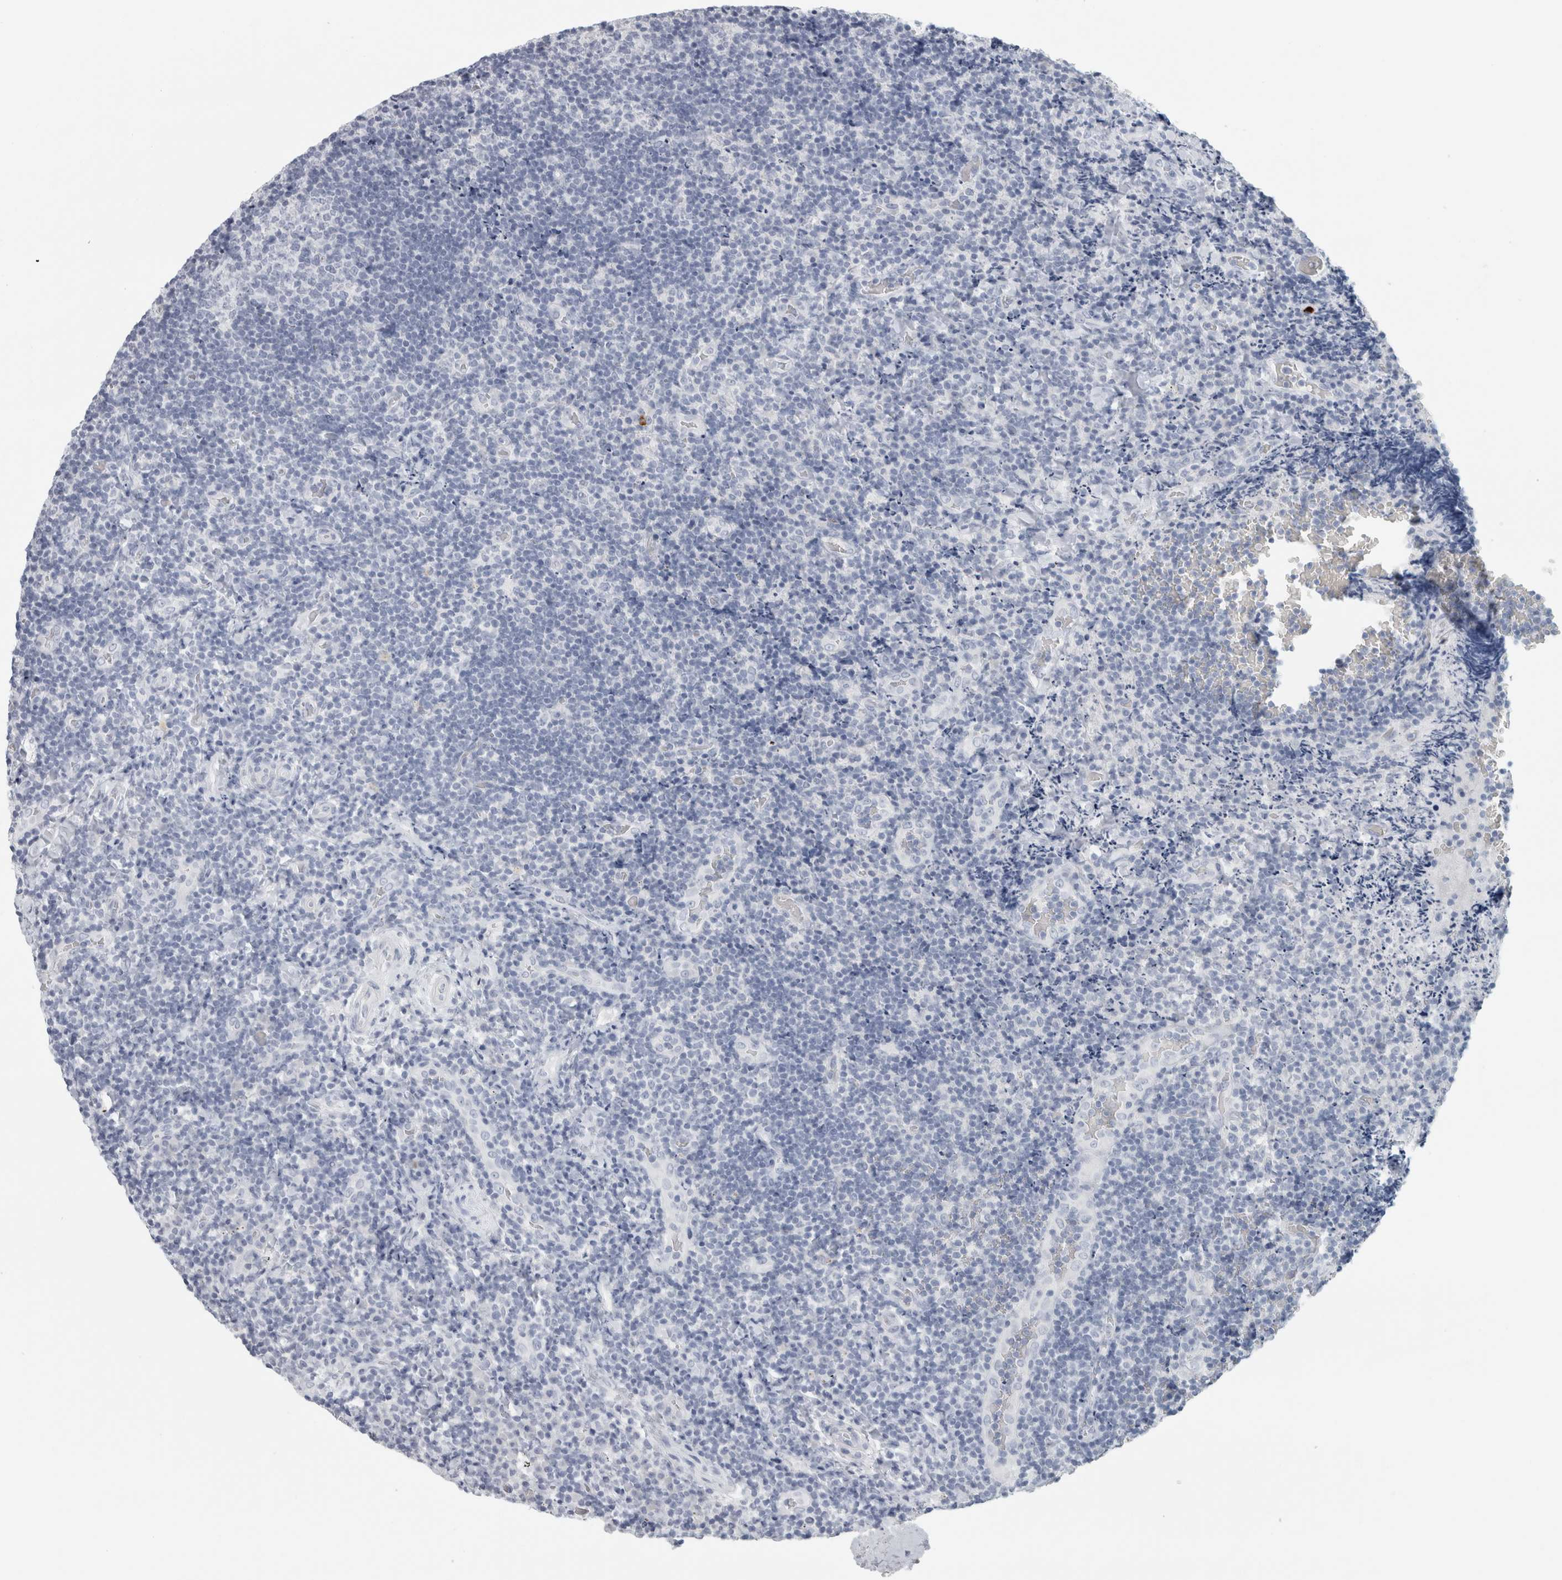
{"staining": {"intensity": "negative", "quantity": "none", "location": "none"}, "tissue": "lymphoma", "cell_type": "Tumor cells", "image_type": "cancer", "snomed": [{"axis": "morphology", "description": "Malignant lymphoma, non-Hodgkin's type, High grade"}, {"axis": "topography", "description": "Tonsil"}], "caption": "Tumor cells show no significant staining in lymphoma. (Brightfield microscopy of DAB (3,3'-diaminobenzidine) IHC at high magnification).", "gene": "SLC28A3", "patient": {"sex": "female", "age": 36}}